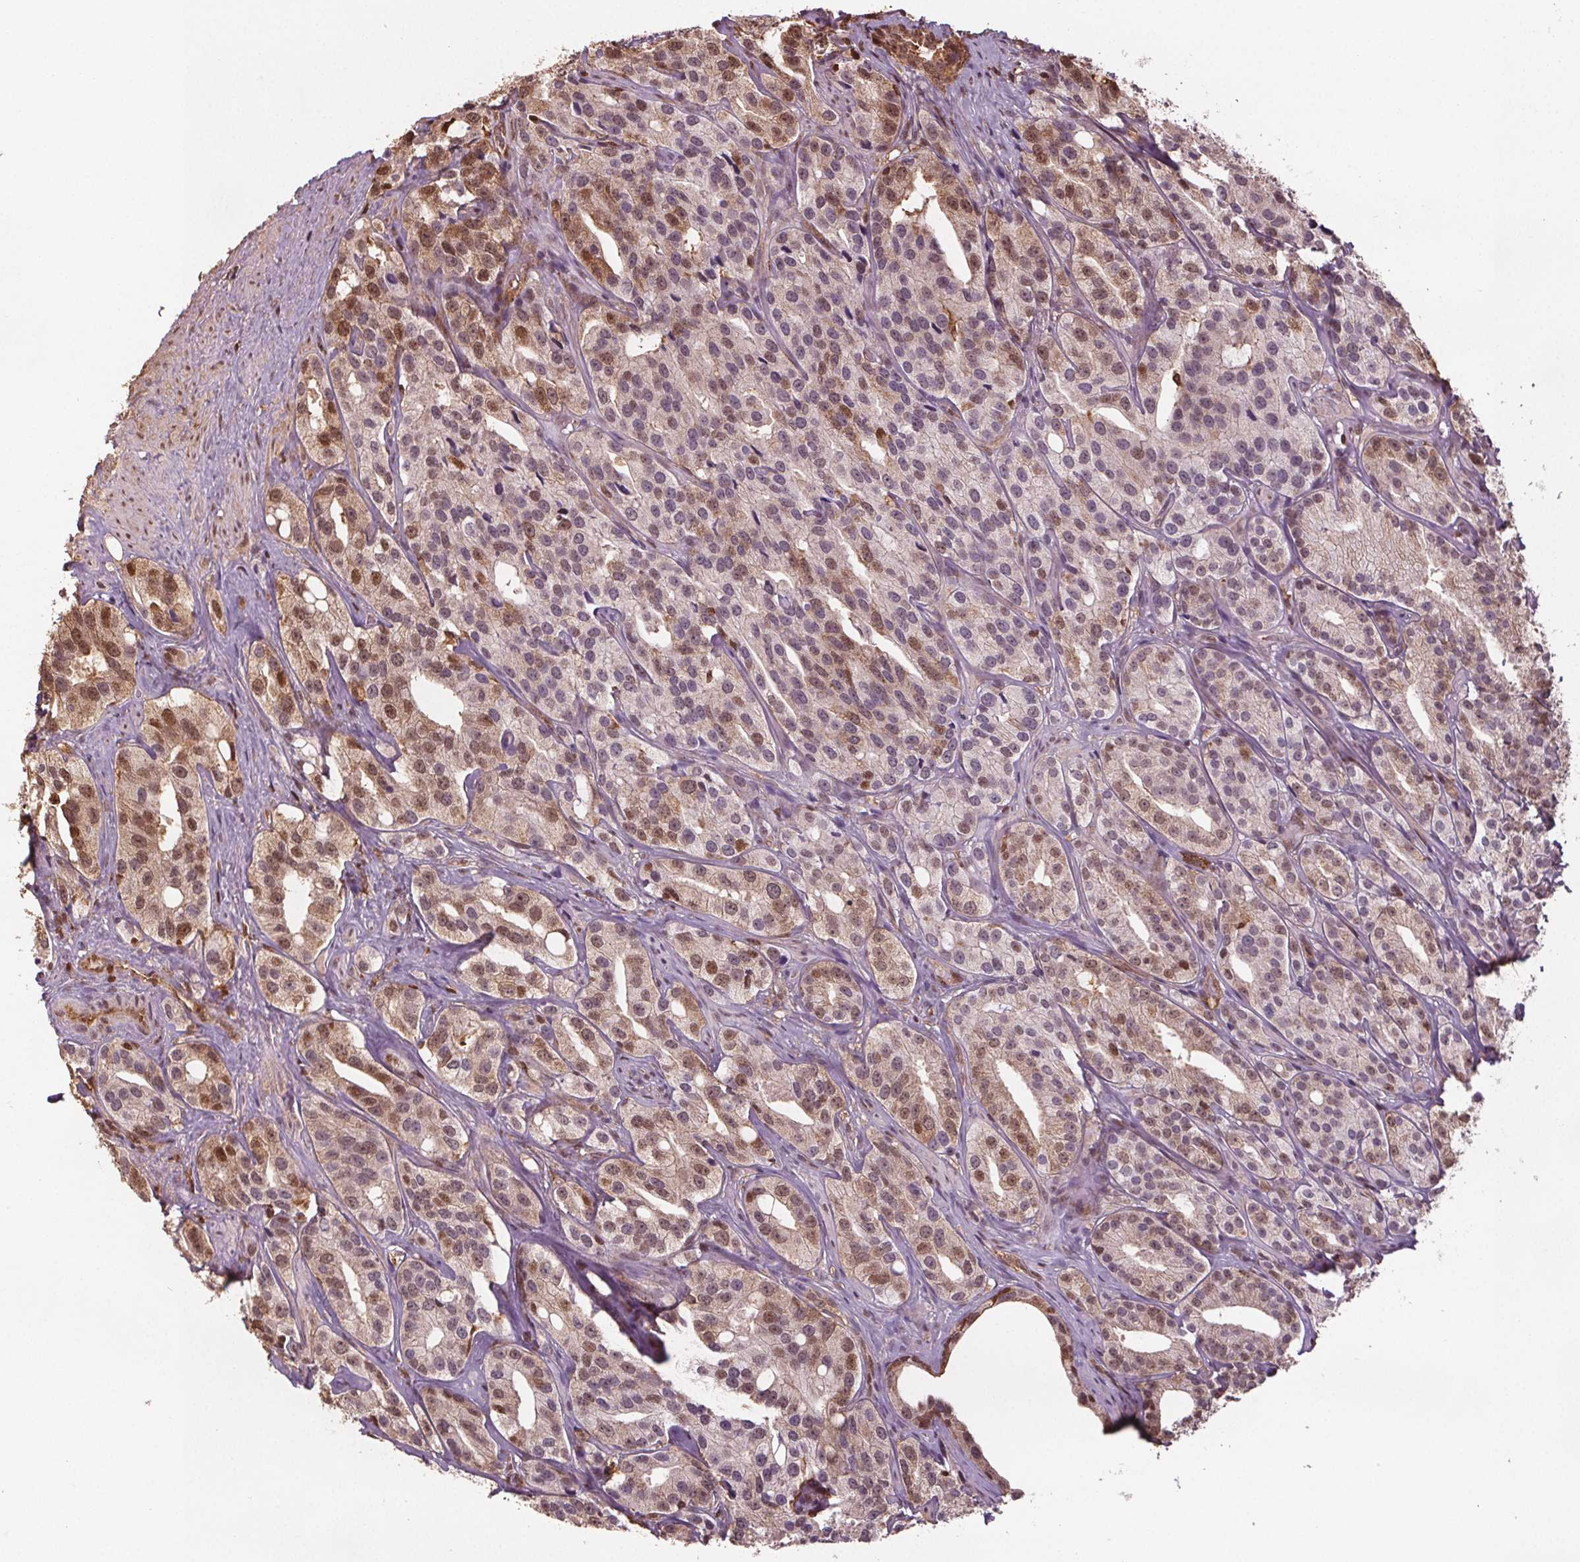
{"staining": {"intensity": "moderate", "quantity": "25%-75%", "location": "cytoplasmic/membranous,nuclear"}, "tissue": "prostate cancer", "cell_type": "Tumor cells", "image_type": "cancer", "snomed": [{"axis": "morphology", "description": "Adenocarcinoma, High grade"}, {"axis": "topography", "description": "Prostate"}], "caption": "IHC (DAB) staining of prostate cancer shows moderate cytoplasmic/membranous and nuclear protein staining in about 25%-75% of tumor cells.", "gene": "ENO1", "patient": {"sex": "male", "age": 75}}